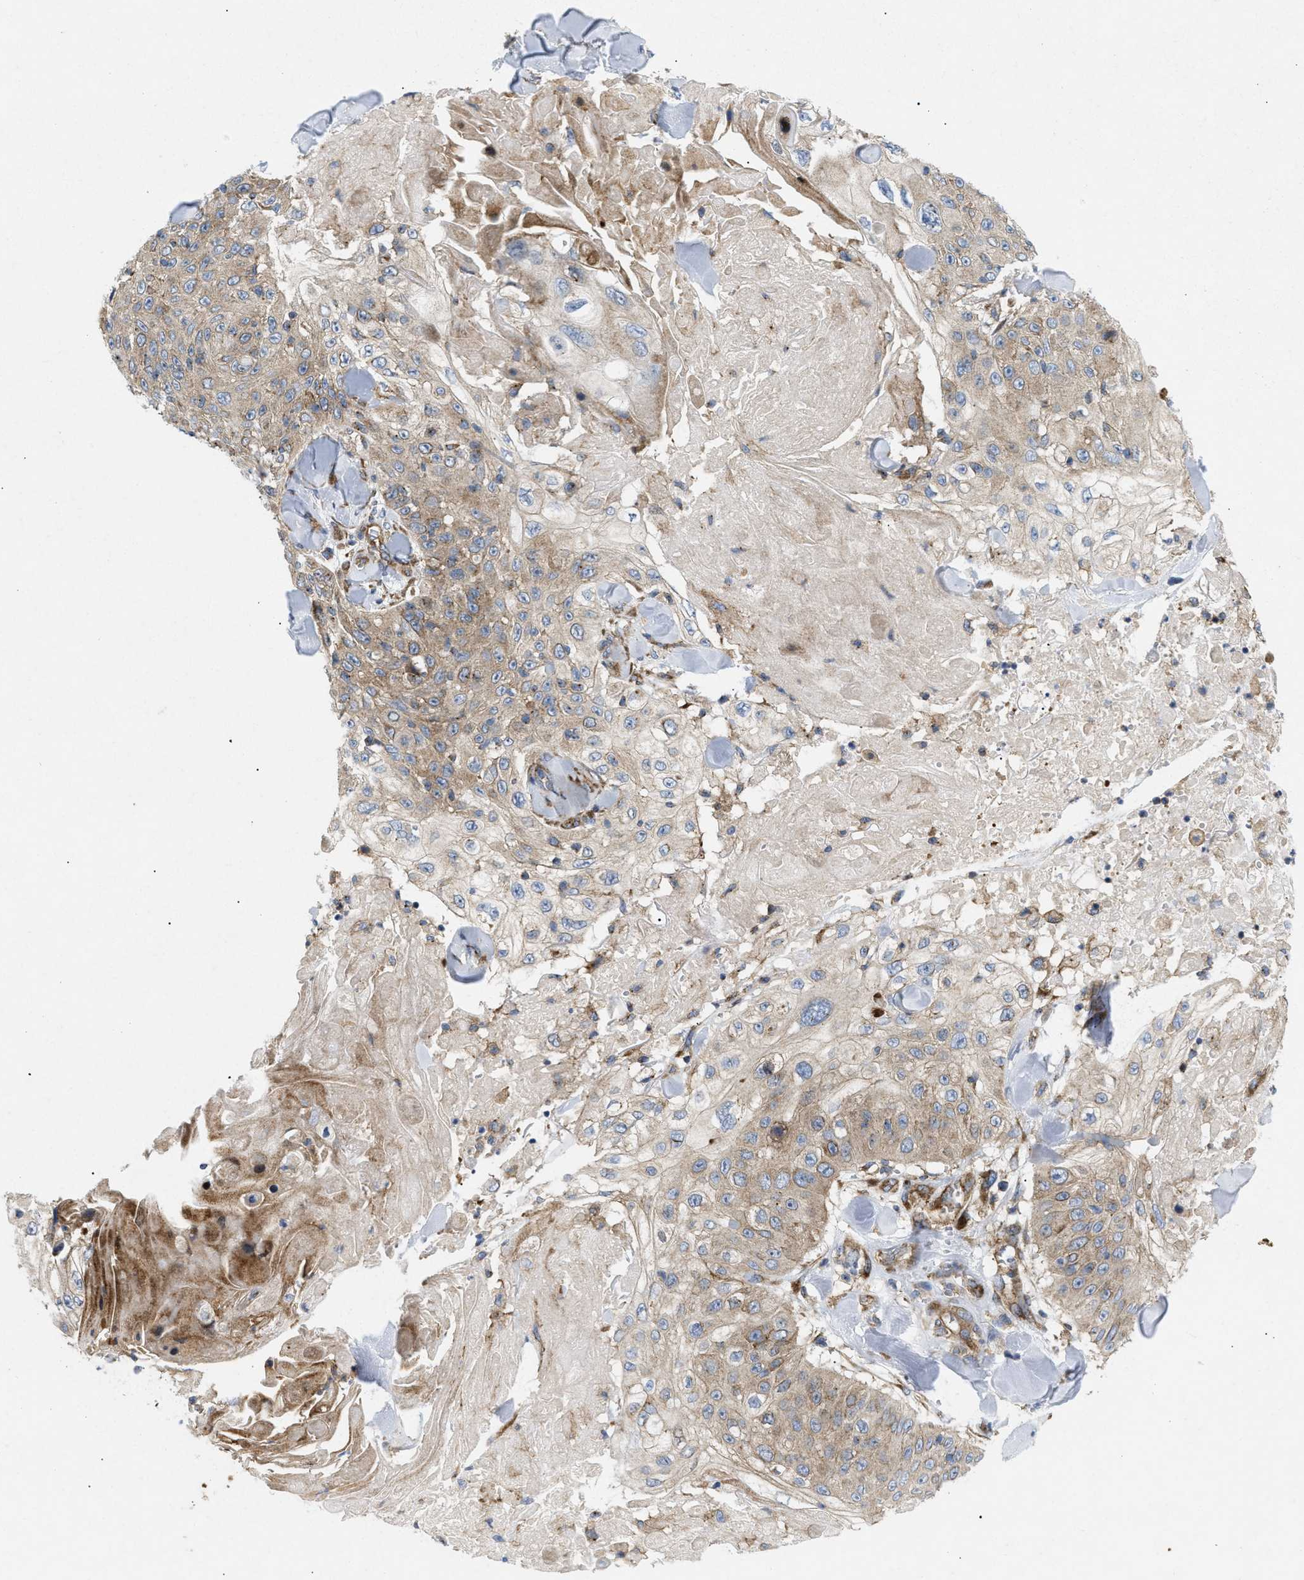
{"staining": {"intensity": "weak", "quantity": "25%-75%", "location": "cytoplasmic/membranous"}, "tissue": "skin cancer", "cell_type": "Tumor cells", "image_type": "cancer", "snomed": [{"axis": "morphology", "description": "Squamous cell carcinoma, NOS"}, {"axis": "topography", "description": "Skin"}], "caption": "This histopathology image shows squamous cell carcinoma (skin) stained with immunohistochemistry to label a protein in brown. The cytoplasmic/membranous of tumor cells show weak positivity for the protein. Nuclei are counter-stained blue.", "gene": "DCTN4", "patient": {"sex": "male", "age": 86}}